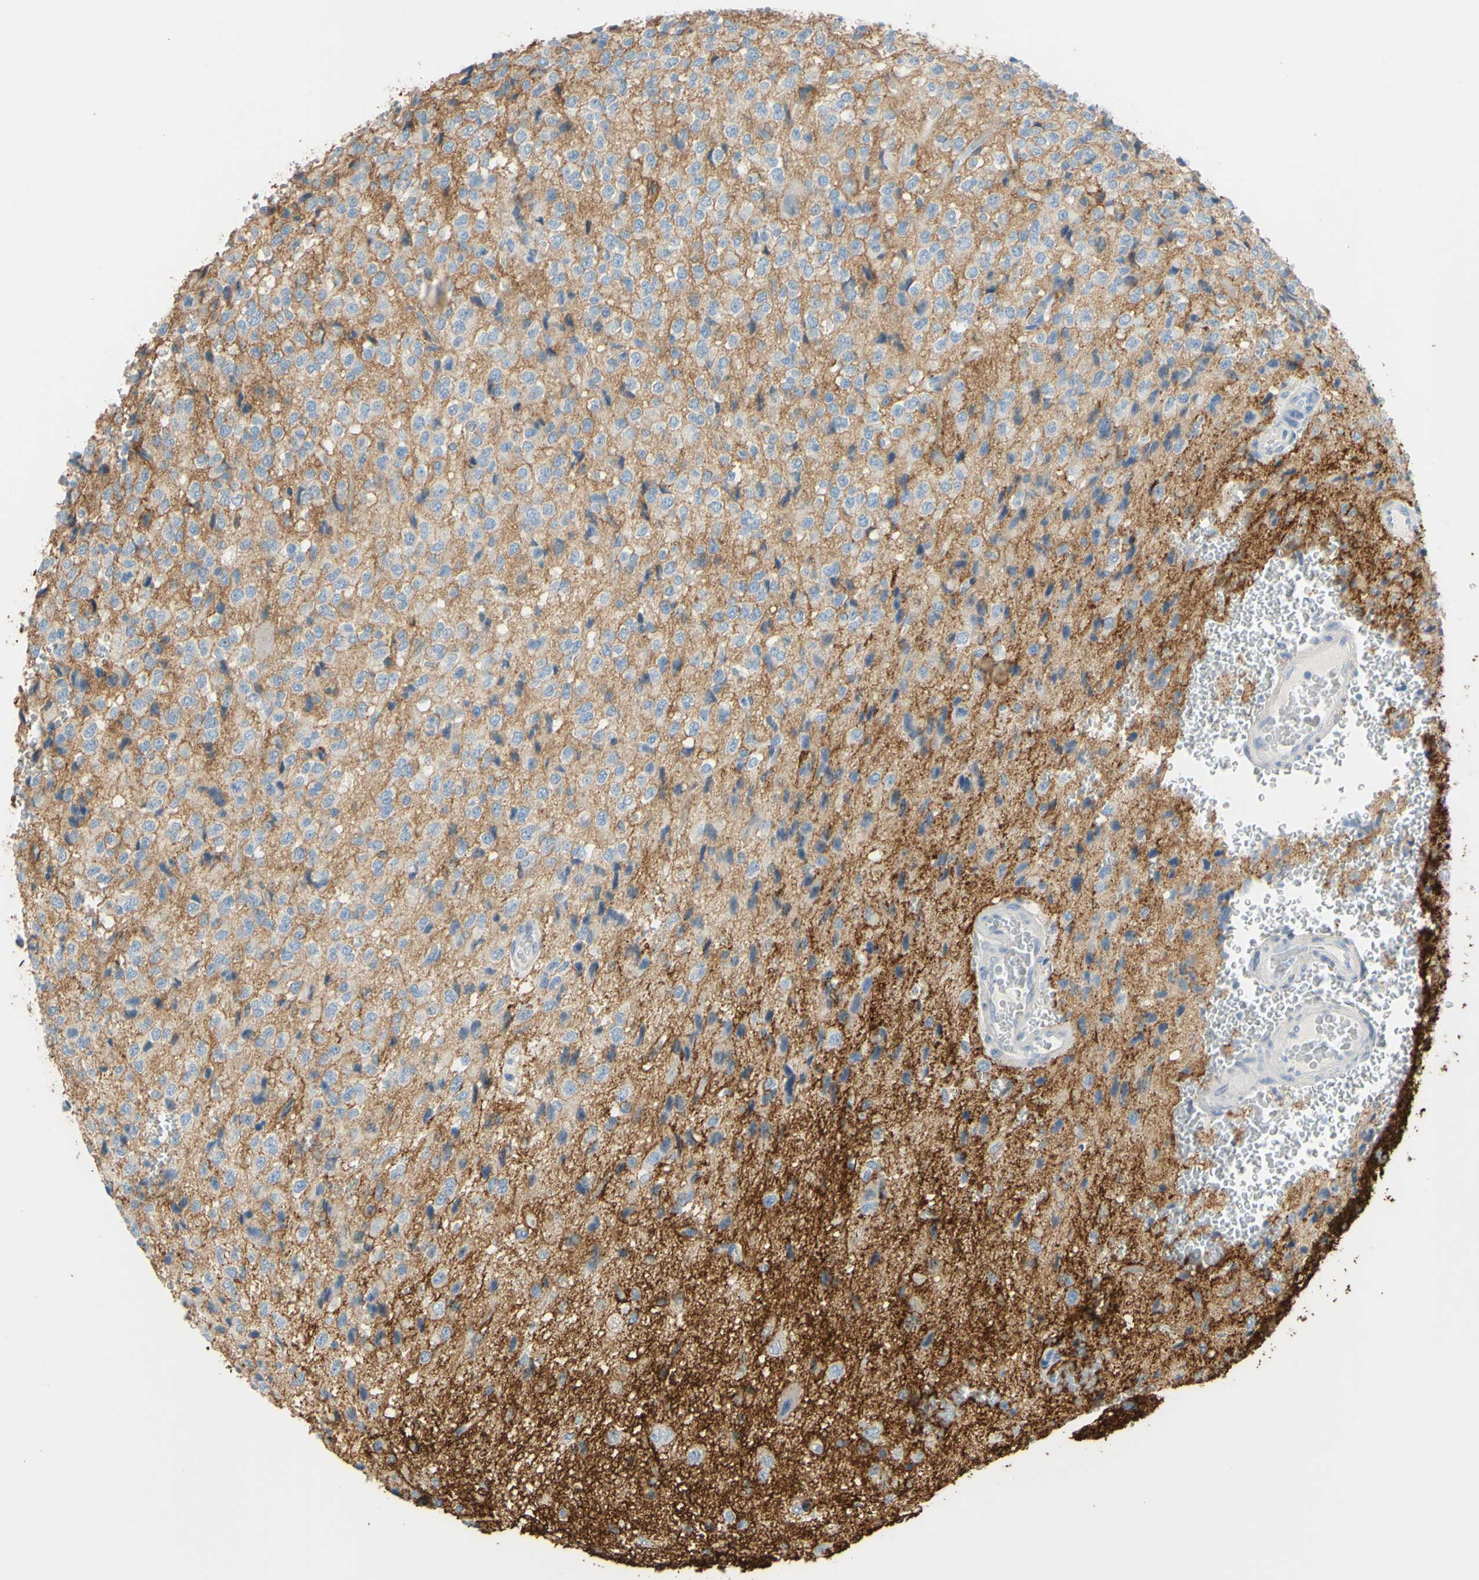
{"staining": {"intensity": "weak", "quantity": ">75%", "location": "cytoplasmic/membranous"}, "tissue": "glioma", "cell_type": "Tumor cells", "image_type": "cancer", "snomed": [{"axis": "morphology", "description": "Glioma, malignant, High grade"}, {"axis": "topography", "description": "pancreas cauda"}], "caption": "IHC histopathology image of human high-grade glioma (malignant) stained for a protein (brown), which displays low levels of weak cytoplasmic/membranous staining in approximately >75% of tumor cells.", "gene": "SLC1A2", "patient": {"sex": "male", "age": 60}}